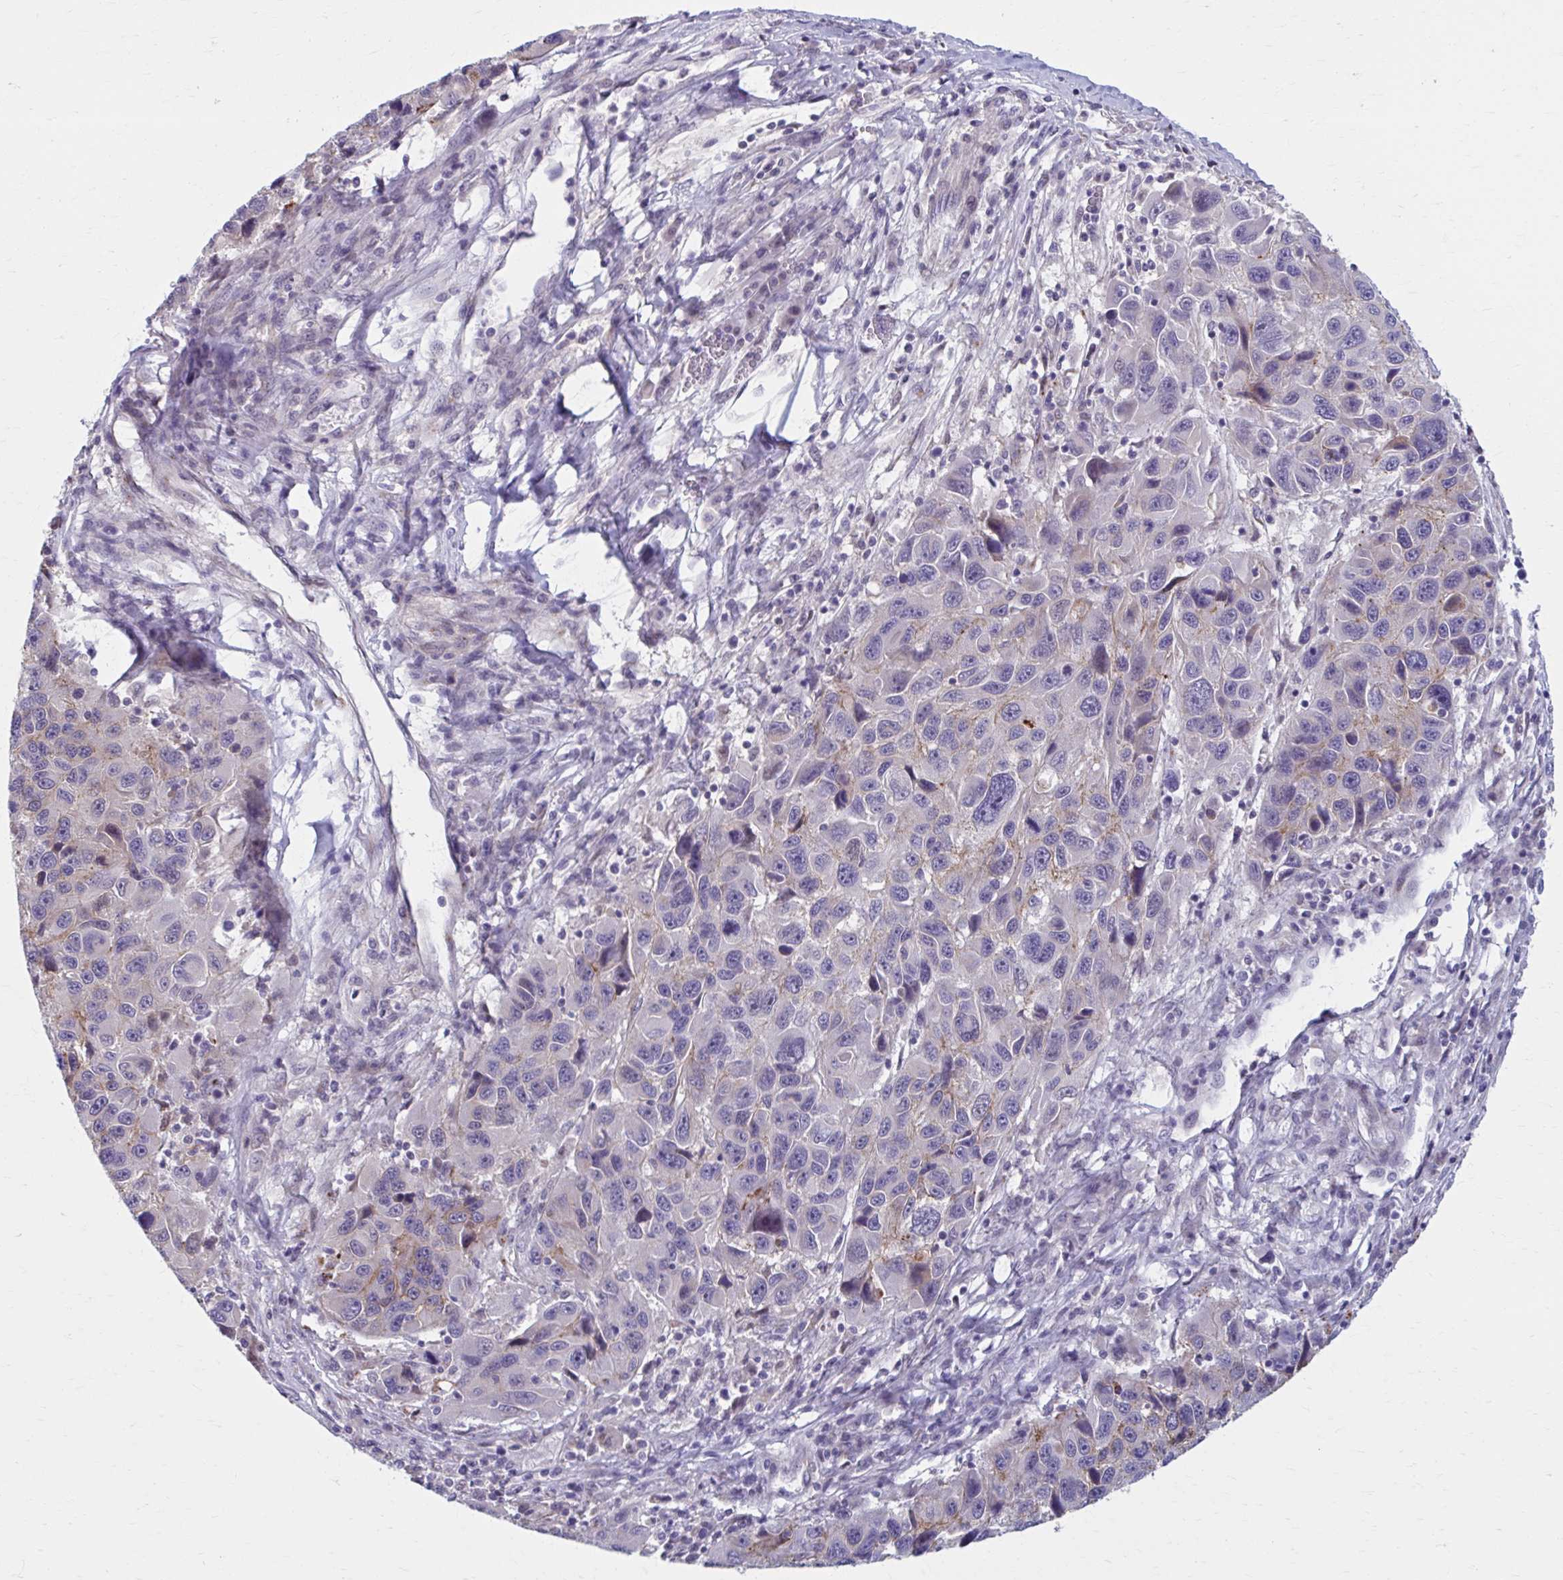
{"staining": {"intensity": "weak", "quantity": "<25%", "location": "cytoplasmic/membranous,nuclear"}, "tissue": "melanoma", "cell_type": "Tumor cells", "image_type": "cancer", "snomed": [{"axis": "morphology", "description": "Malignant melanoma, NOS"}, {"axis": "topography", "description": "Skin"}], "caption": "An immunohistochemistry image of malignant melanoma is shown. There is no staining in tumor cells of malignant melanoma. (DAB immunohistochemistry (IHC) visualized using brightfield microscopy, high magnification).", "gene": "CHST3", "patient": {"sex": "male", "age": 53}}